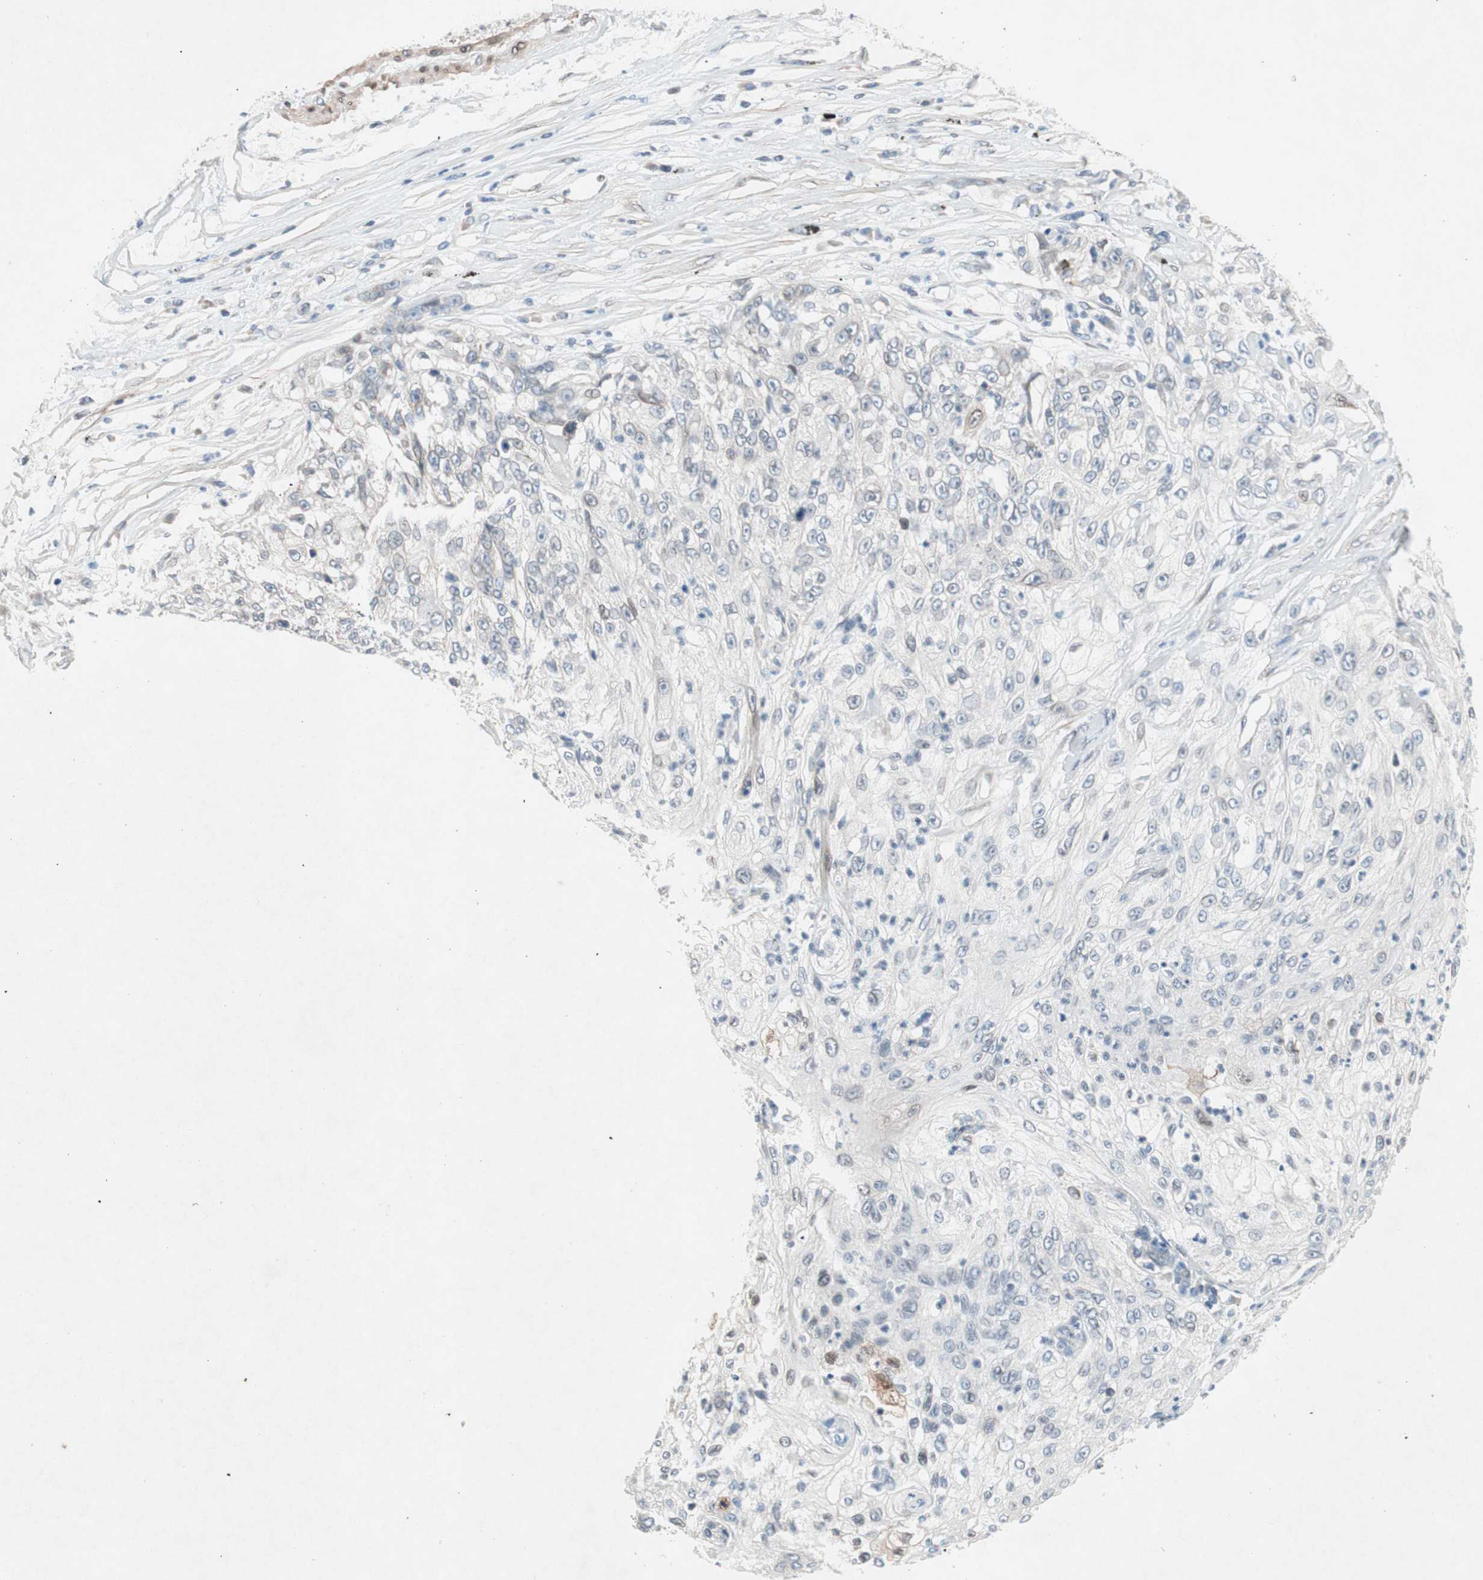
{"staining": {"intensity": "negative", "quantity": "none", "location": "none"}, "tissue": "lung cancer", "cell_type": "Tumor cells", "image_type": "cancer", "snomed": [{"axis": "morphology", "description": "Inflammation, NOS"}, {"axis": "morphology", "description": "Squamous cell carcinoma, NOS"}, {"axis": "topography", "description": "Lymph node"}, {"axis": "topography", "description": "Soft tissue"}, {"axis": "topography", "description": "Lung"}], "caption": "High magnification brightfield microscopy of lung cancer (squamous cell carcinoma) stained with DAB (3,3'-diaminobenzidine) (brown) and counterstained with hematoxylin (blue): tumor cells show no significant expression. The staining was performed using DAB to visualize the protein expression in brown, while the nuclei were stained in blue with hematoxylin (Magnification: 20x).", "gene": "ARNT2", "patient": {"sex": "male", "age": 66}}